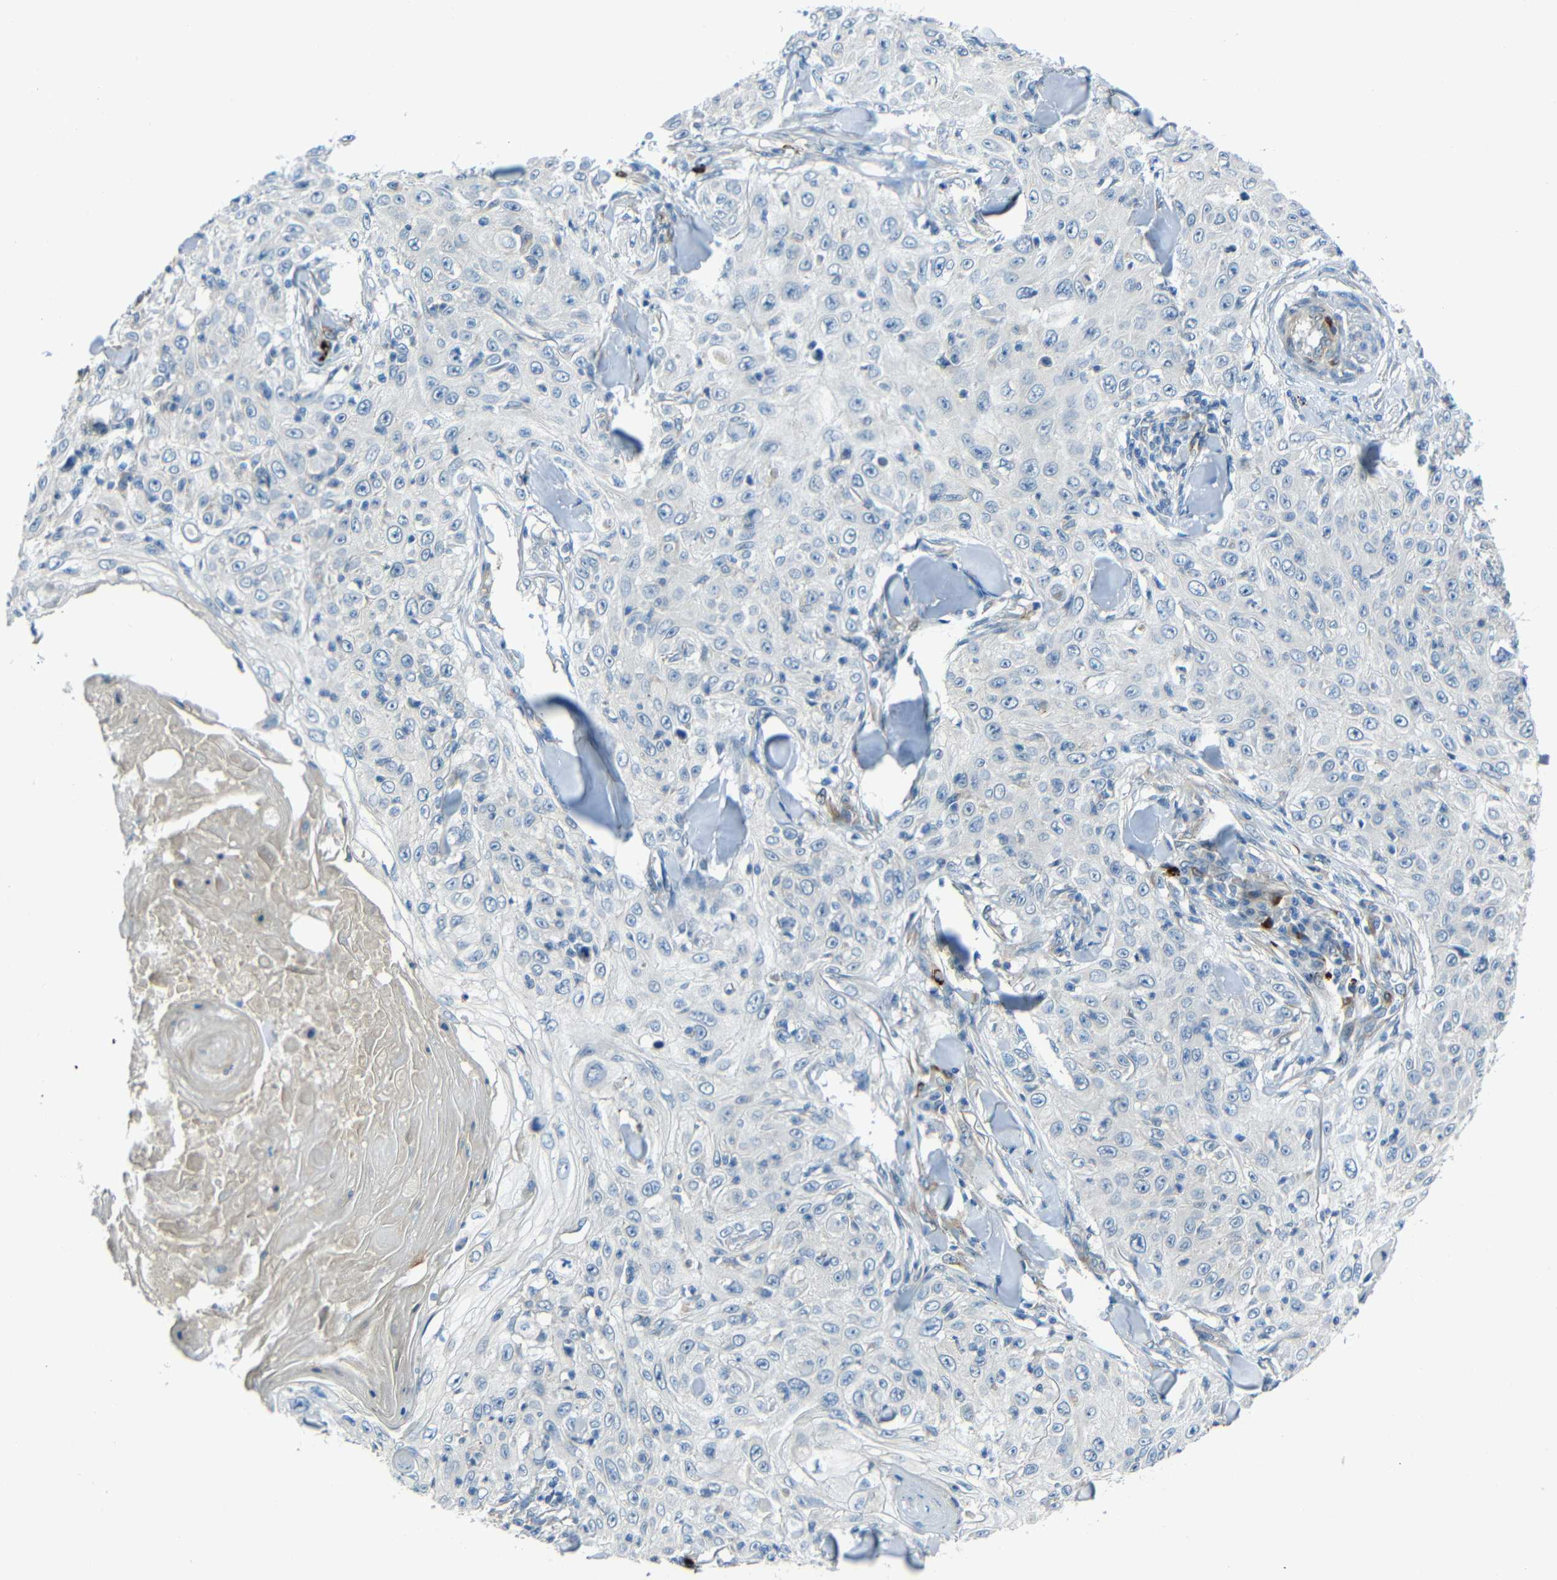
{"staining": {"intensity": "negative", "quantity": "none", "location": "none"}, "tissue": "skin cancer", "cell_type": "Tumor cells", "image_type": "cancer", "snomed": [{"axis": "morphology", "description": "Squamous cell carcinoma, NOS"}, {"axis": "topography", "description": "Skin"}], "caption": "A high-resolution photomicrograph shows immunohistochemistry staining of skin squamous cell carcinoma, which displays no significant expression in tumor cells.", "gene": "DCLK1", "patient": {"sex": "male", "age": 86}}